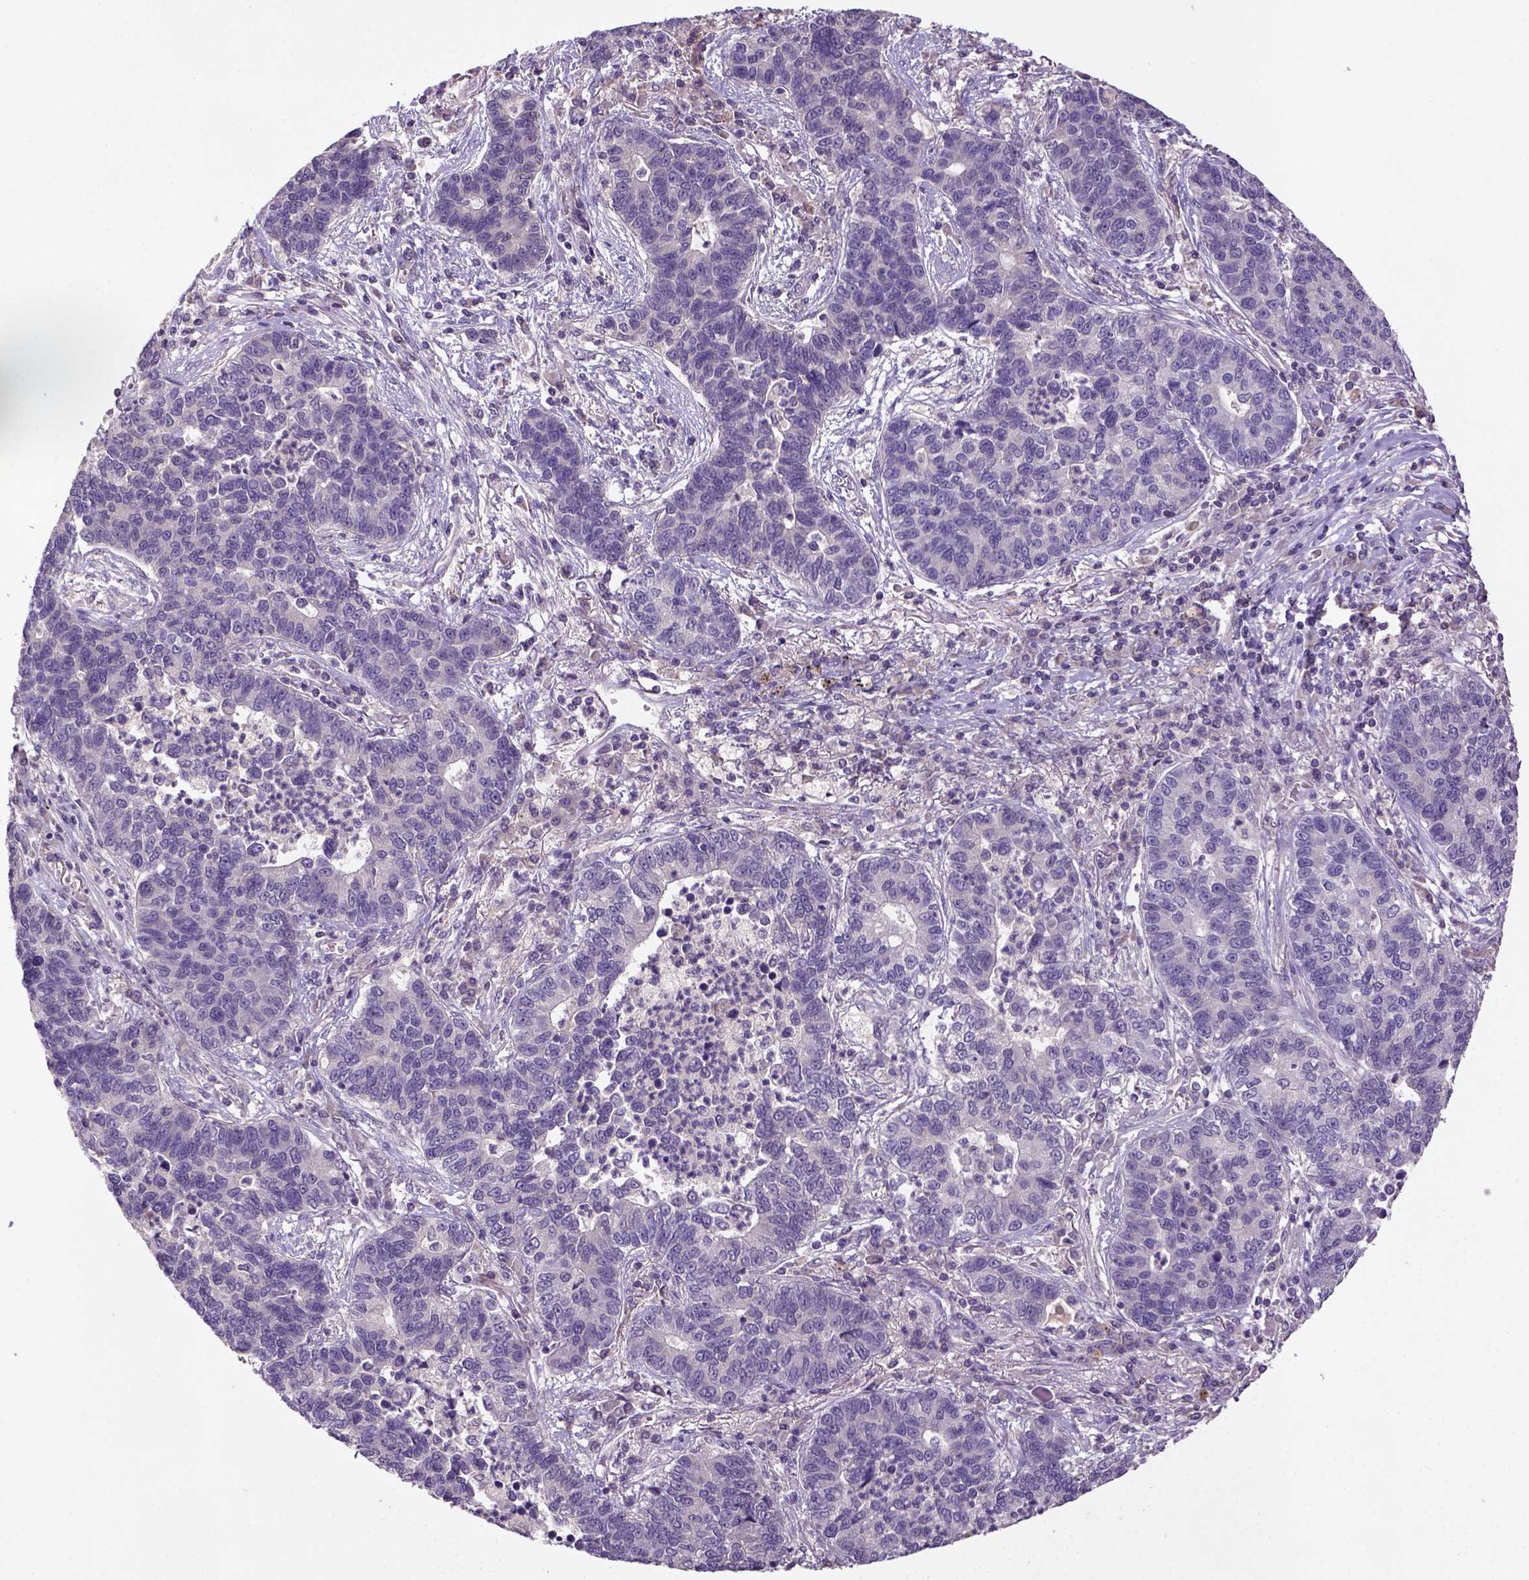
{"staining": {"intensity": "negative", "quantity": "none", "location": "none"}, "tissue": "lung cancer", "cell_type": "Tumor cells", "image_type": "cancer", "snomed": [{"axis": "morphology", "description": "Adenocarcinoma, NOS"}, {"axis": "topography", "description": "Lung"}], "caption": "Image shows no protein expression in tumor cells of adenocarcinoma (lung) tissue.", "gene": "NLGN2", "patient": {"sex": "female", "age": 57}}